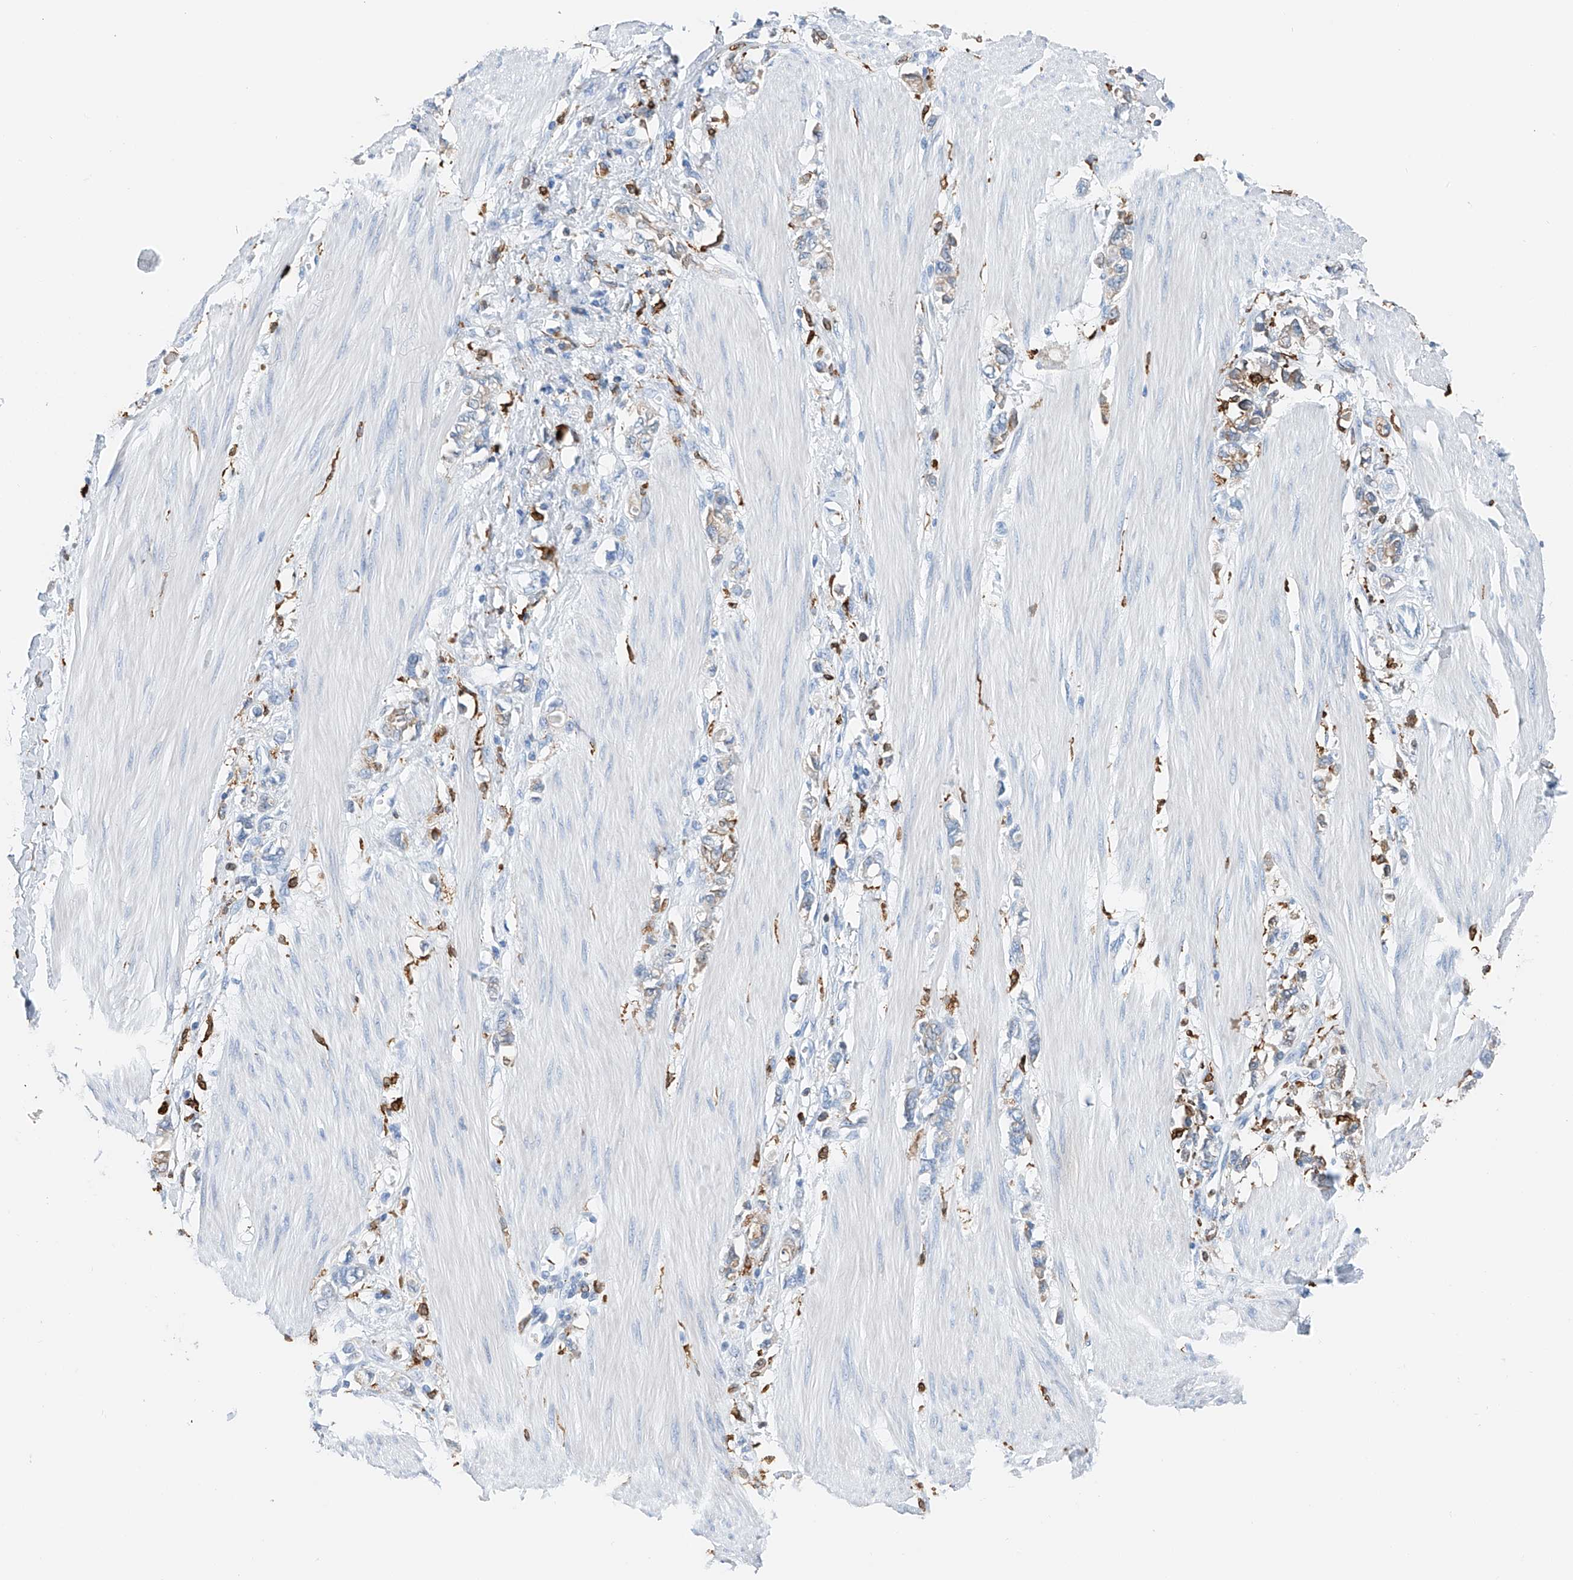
{"staining": {"intensity": "negative", "quantity": "none", "location": "none"}, "tissue": "stomach cancer", "cell_type": "Tumor cells", "image_type": "cancer", "snomed": [{"axis": "morphology", "description": "Adenocarcinoma, NOS"}, {"axis": "topography", "description": "Stomach"}], "caption": "DAB immunohistochemical staining of human stomach adenocarcinoma shows no significant expression in tumor cells.", "gene": "TBXAS1", "patient": {"sex": "female", "age": 76}}